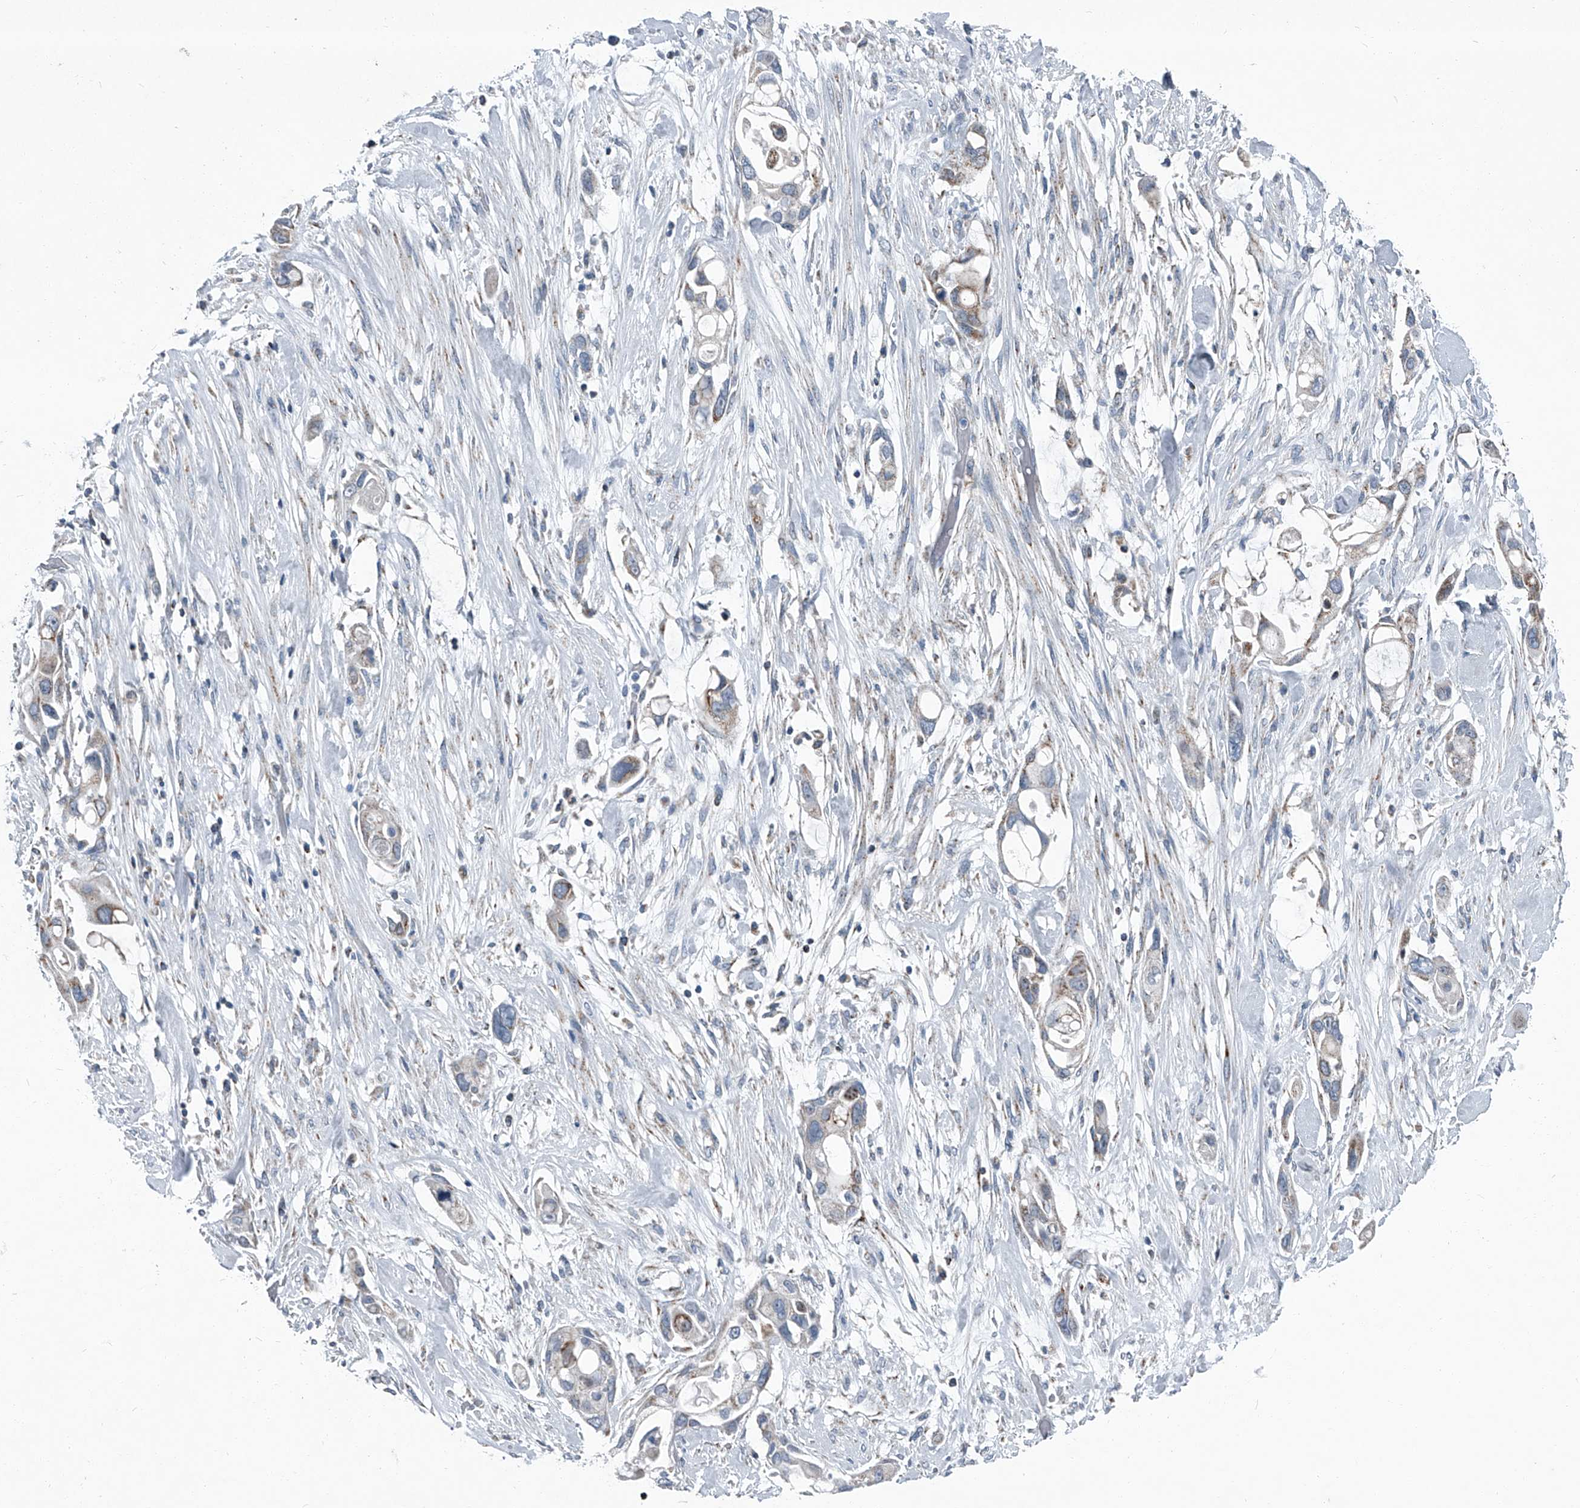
{"staining": {"intensity": "moderate", "quantity": "<25%", "location": "cytoplasmic/membranous"}, "tissue": "pancreatic cancer", "cell_type": "Tumor cells", "image_type": "cancer", "snomed": [{"axis": "morphology", "description": "Adenocarcinoma, NOS"}, {"axis": "topography", "description": "Pancreas"}], "caption": "Immunohistochemical staining of adenocarcinoma (pancreatic) shows moderate cytoplasmic/membranous protein staining in approximately <25% of tumor cells. Ihc stains the protein in brown and the nuclei are stained blue.", "gene": "CHRNA7", "patient": {"sex": "female", "age": 60}}